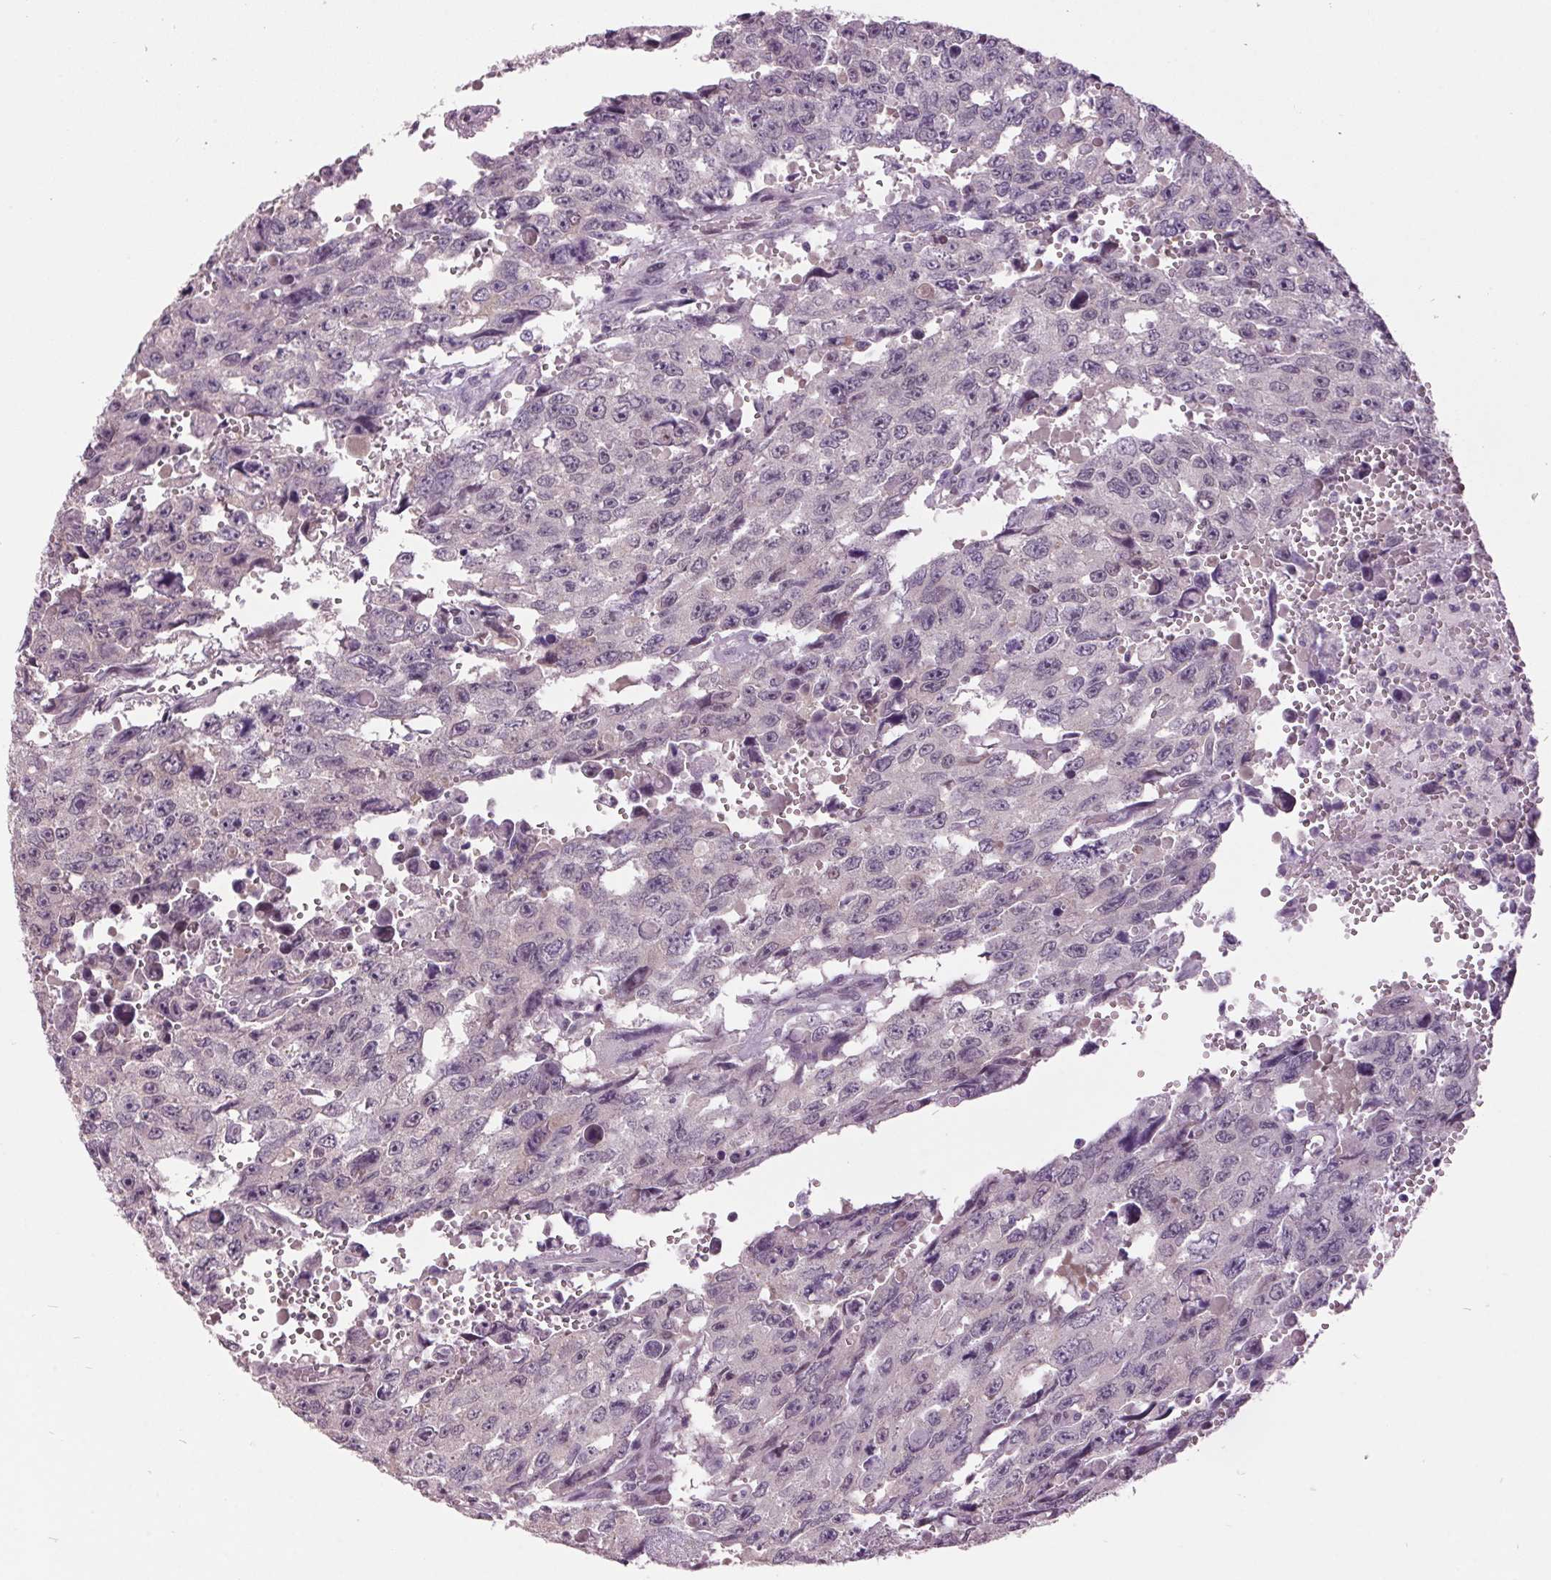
{"staining": {"intensity": "negative", "quantity": "none", "location": "none"}, "tissue": "testis cancer", "cell_type": "Tumor cells", "image_type": "cancer", "snomed": [{"axis": "morphology", "description": "Seminoma, NOS"}, {"axis": "topography", "description": "Testis"}], "caption": "A high-resolution histopathology image shows IHC staining of testis cancer (seminoma), which displays no significant expression in tumor cells.", "gene": "C2orf16", "patient": {"sex": "male", "age": 26}}